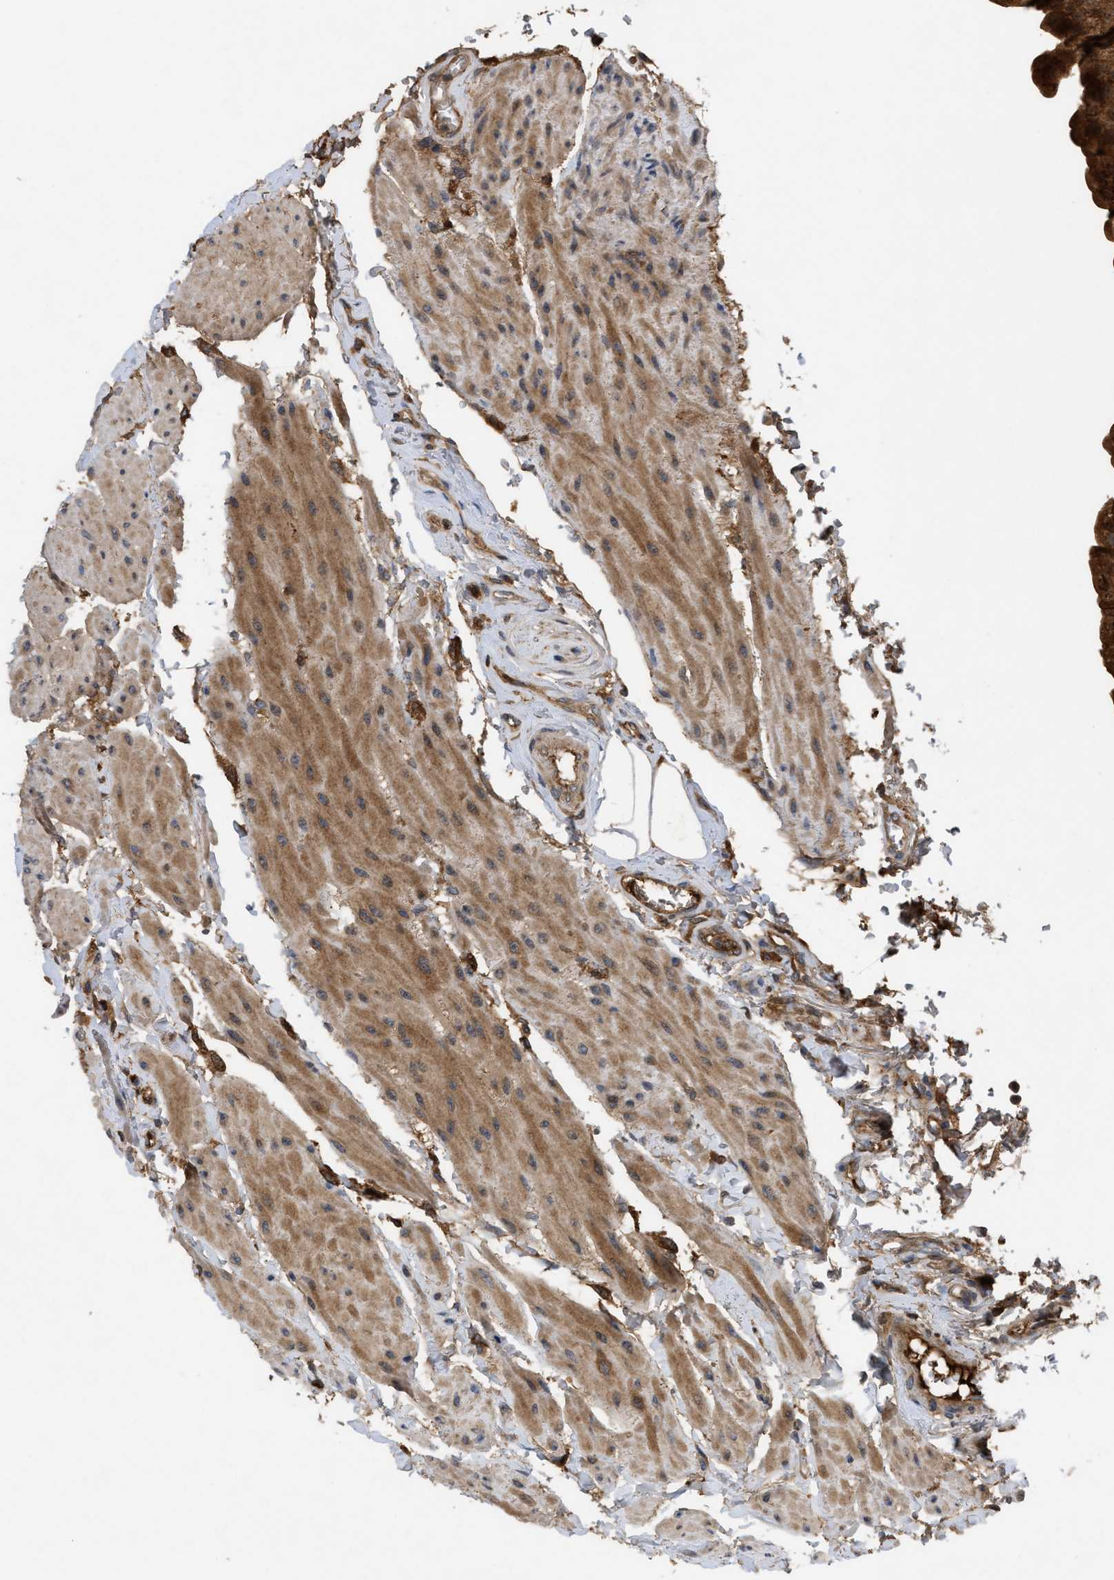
{"staining": {"intensity": "strong", "quantity": ">75%", "location": "cytoplasmic/membranous"}, "tissue": "urinary bladder", "cell_type": "Urothelial cells", "image_type": "normal", "snomed": [{"axis": "morphology", "description": "Normal tissue, NOS"}, {"axis": "topography", "description": "Urinary bladder"}], "caption": "This is an image of immunohistochemistry staining of benign urinary bladder, which shows strong expression in the cytoplasmic/membranous of urothelial cells.", "gene": "RAB2A", "patient": {"sex": "female", "age": 79}}